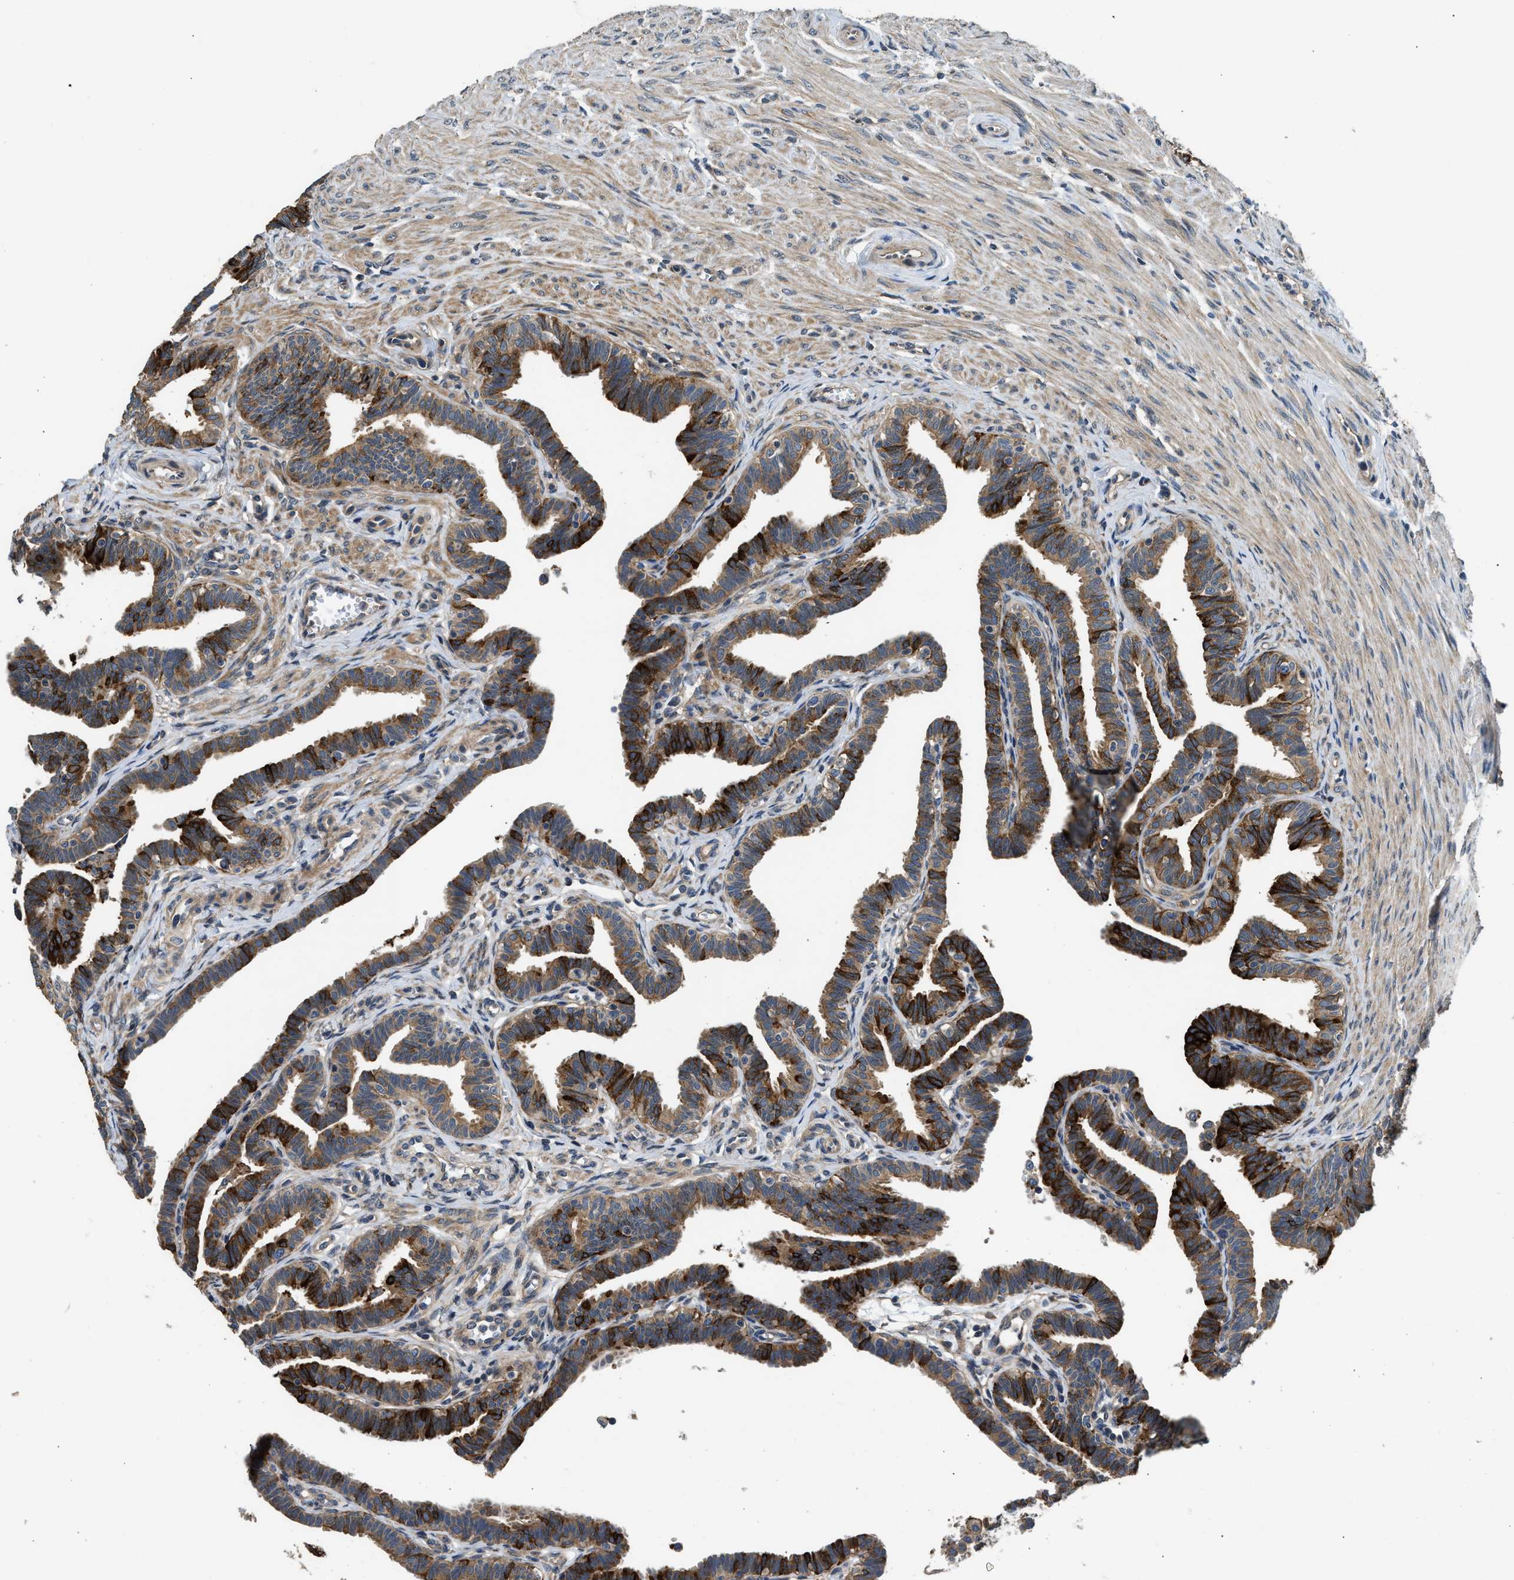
{"staining": {"intensity": "moderate", "quantity": ">75%", "location": "cytoplasmic/membranous"}, "tissue": "fallopian tube", "cell_type": "Glandular cells", "image_type": "normal", "snomed": [{"axis": "morphology", "description": "Normal tissue, NOS"}, {"axis": "topography", "description": "Fallopian tube"}, {"axis": "topography", "description": "Ovary"}], "caption": "Protein staining reveals moderate cytoplasmic/membranous expression in about >75% of glandular cells in benign fallopian tube. (Brightfield microscopy of DAB IHC at high magnification).", "gene": "IL3RA", "patient": {"sex": "female", "age": 23}}